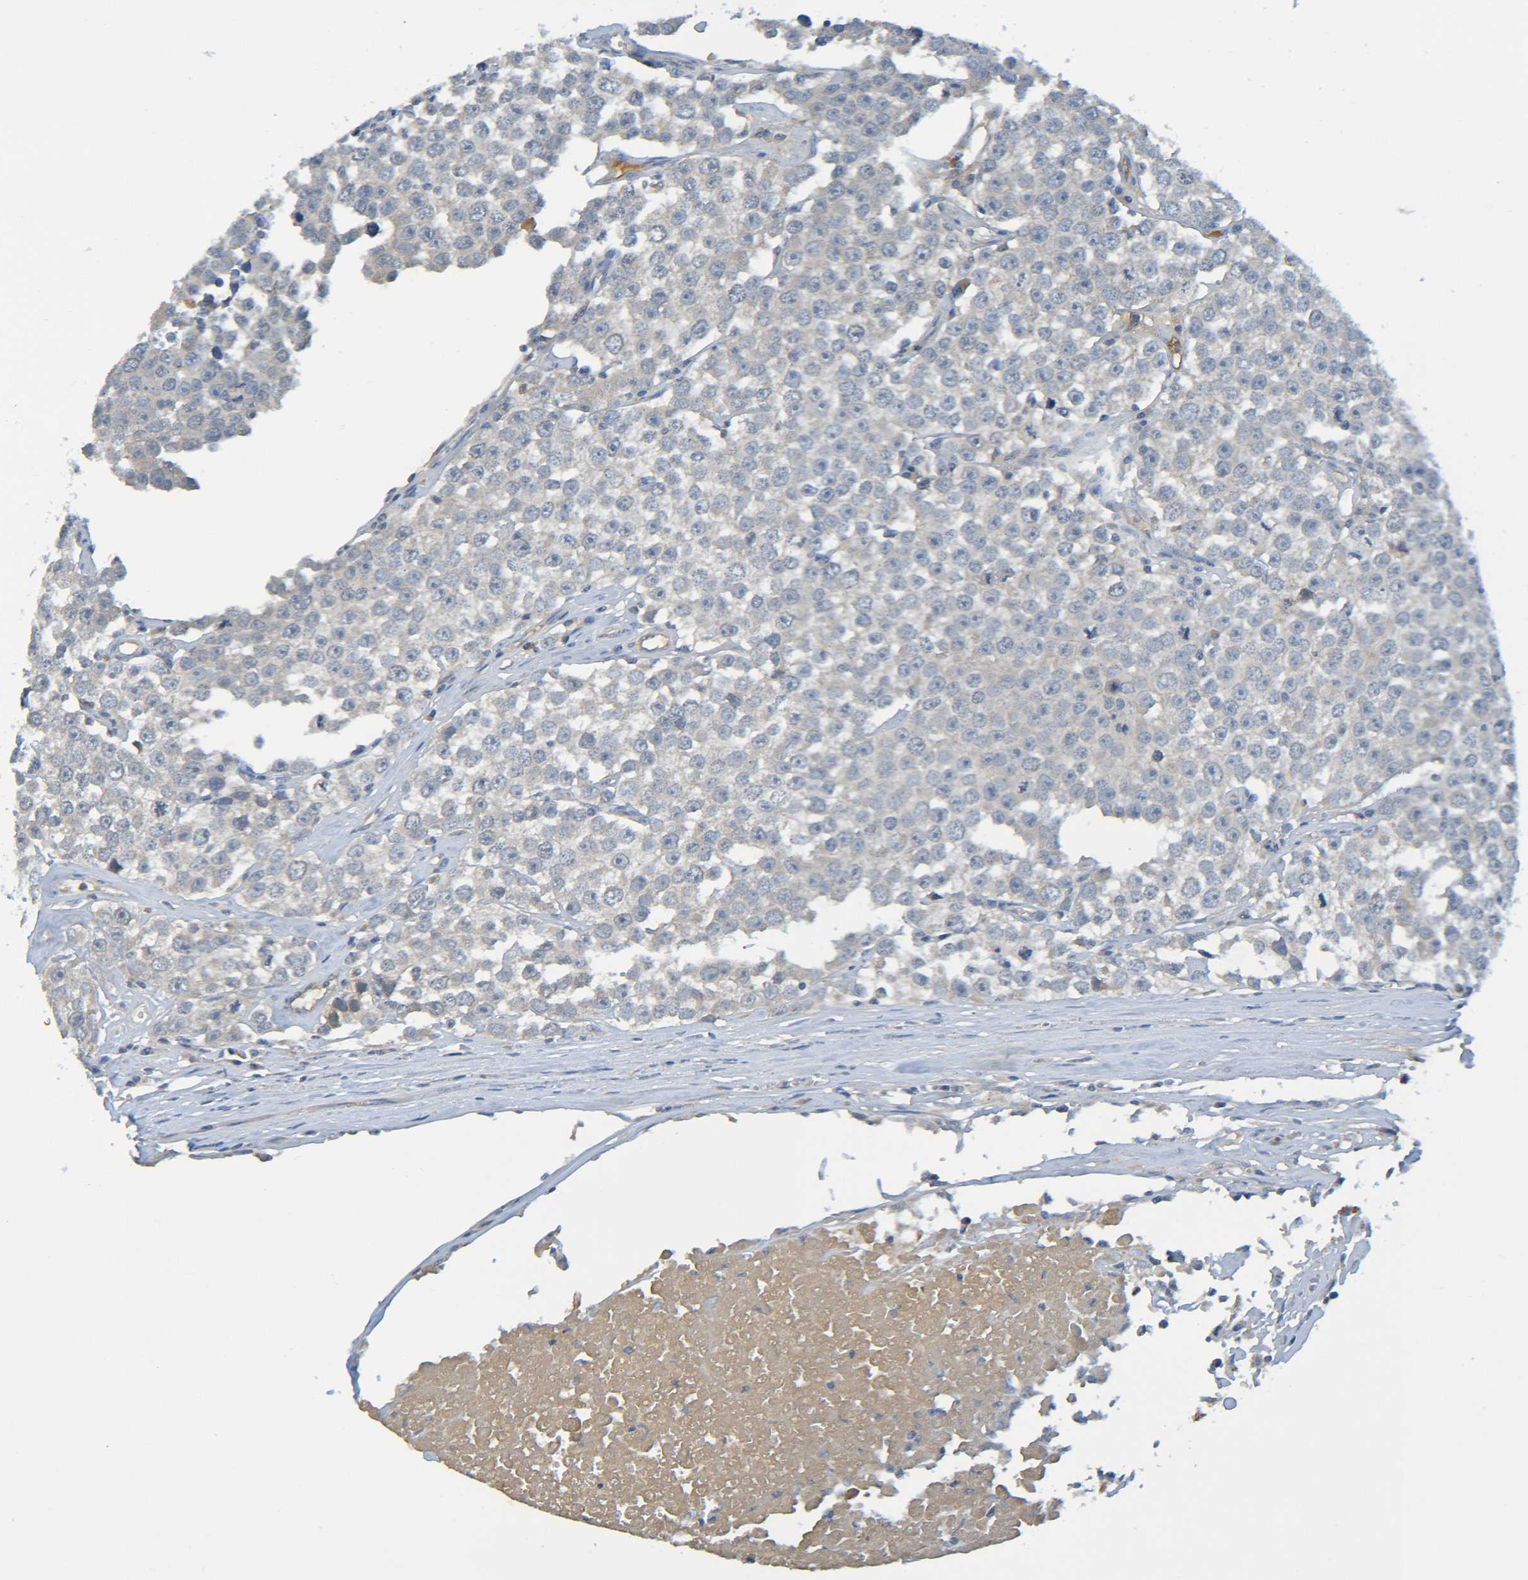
{"staining": {"intensity": "negative", "quantity": "none", "location": "none"}, "tissue": "testis cancer", "cell_type": "Tumor cells", "image_type": "cancer", "snomed": [{"axis": "morphology", "description": "Seminoma, NOS"}, {"axis": "morphology", "description": "Carcinoma, Embryonal, NOS"}, {"axis": "topography", "description": "Testis"}], "caption": "Tumor cells show no significant positivity in testis cancer. The staining was performed using DAB (3,3'-diaminobenzidine) to visualize the protein expression in brown, while the nuclei were stained in blue with hematoxylin (Magnification: 20x).", "gene": "C1QA", "patient": {"sex": "male", "age": 52}}